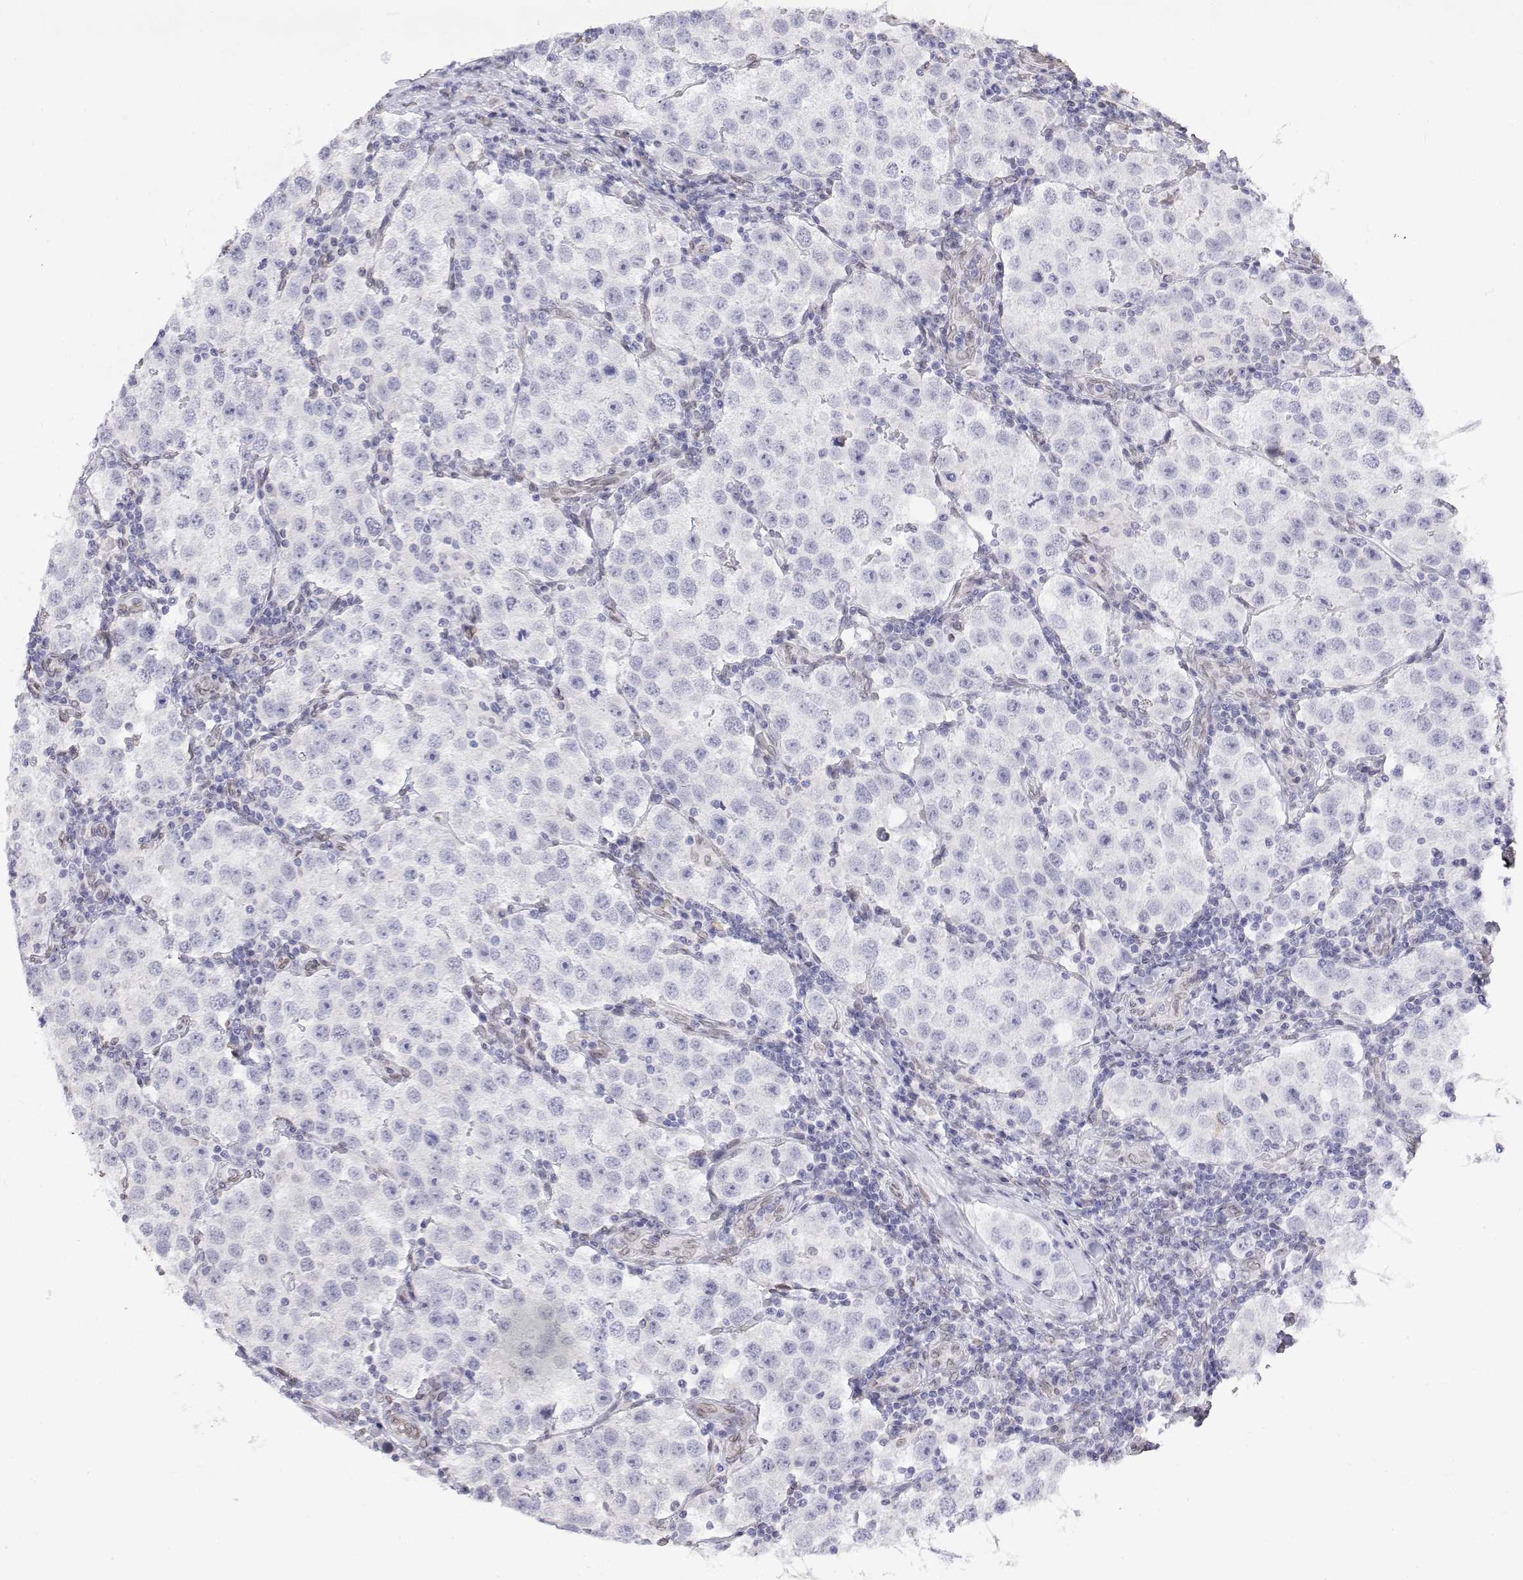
{"staining": {"intensity": "negative", "quantity": "none", "location": "none"}, "tissue": "testis cancer", "cell_type": "Tumor cells", "image_type": "cancer", "snomed": [{"axis": "morphology", "description": "Seminoma, NOS"}, {"axis": "topography", "description": "Testis"}], "caption": "Immunohistochemistry (IHC) image of neoplastic tissue: testis seminoma stained with DAB reveals no significant protein staining in tumor cells.", "gene": "ZNF532", "patient": {"sex": "male", "age": 37}}